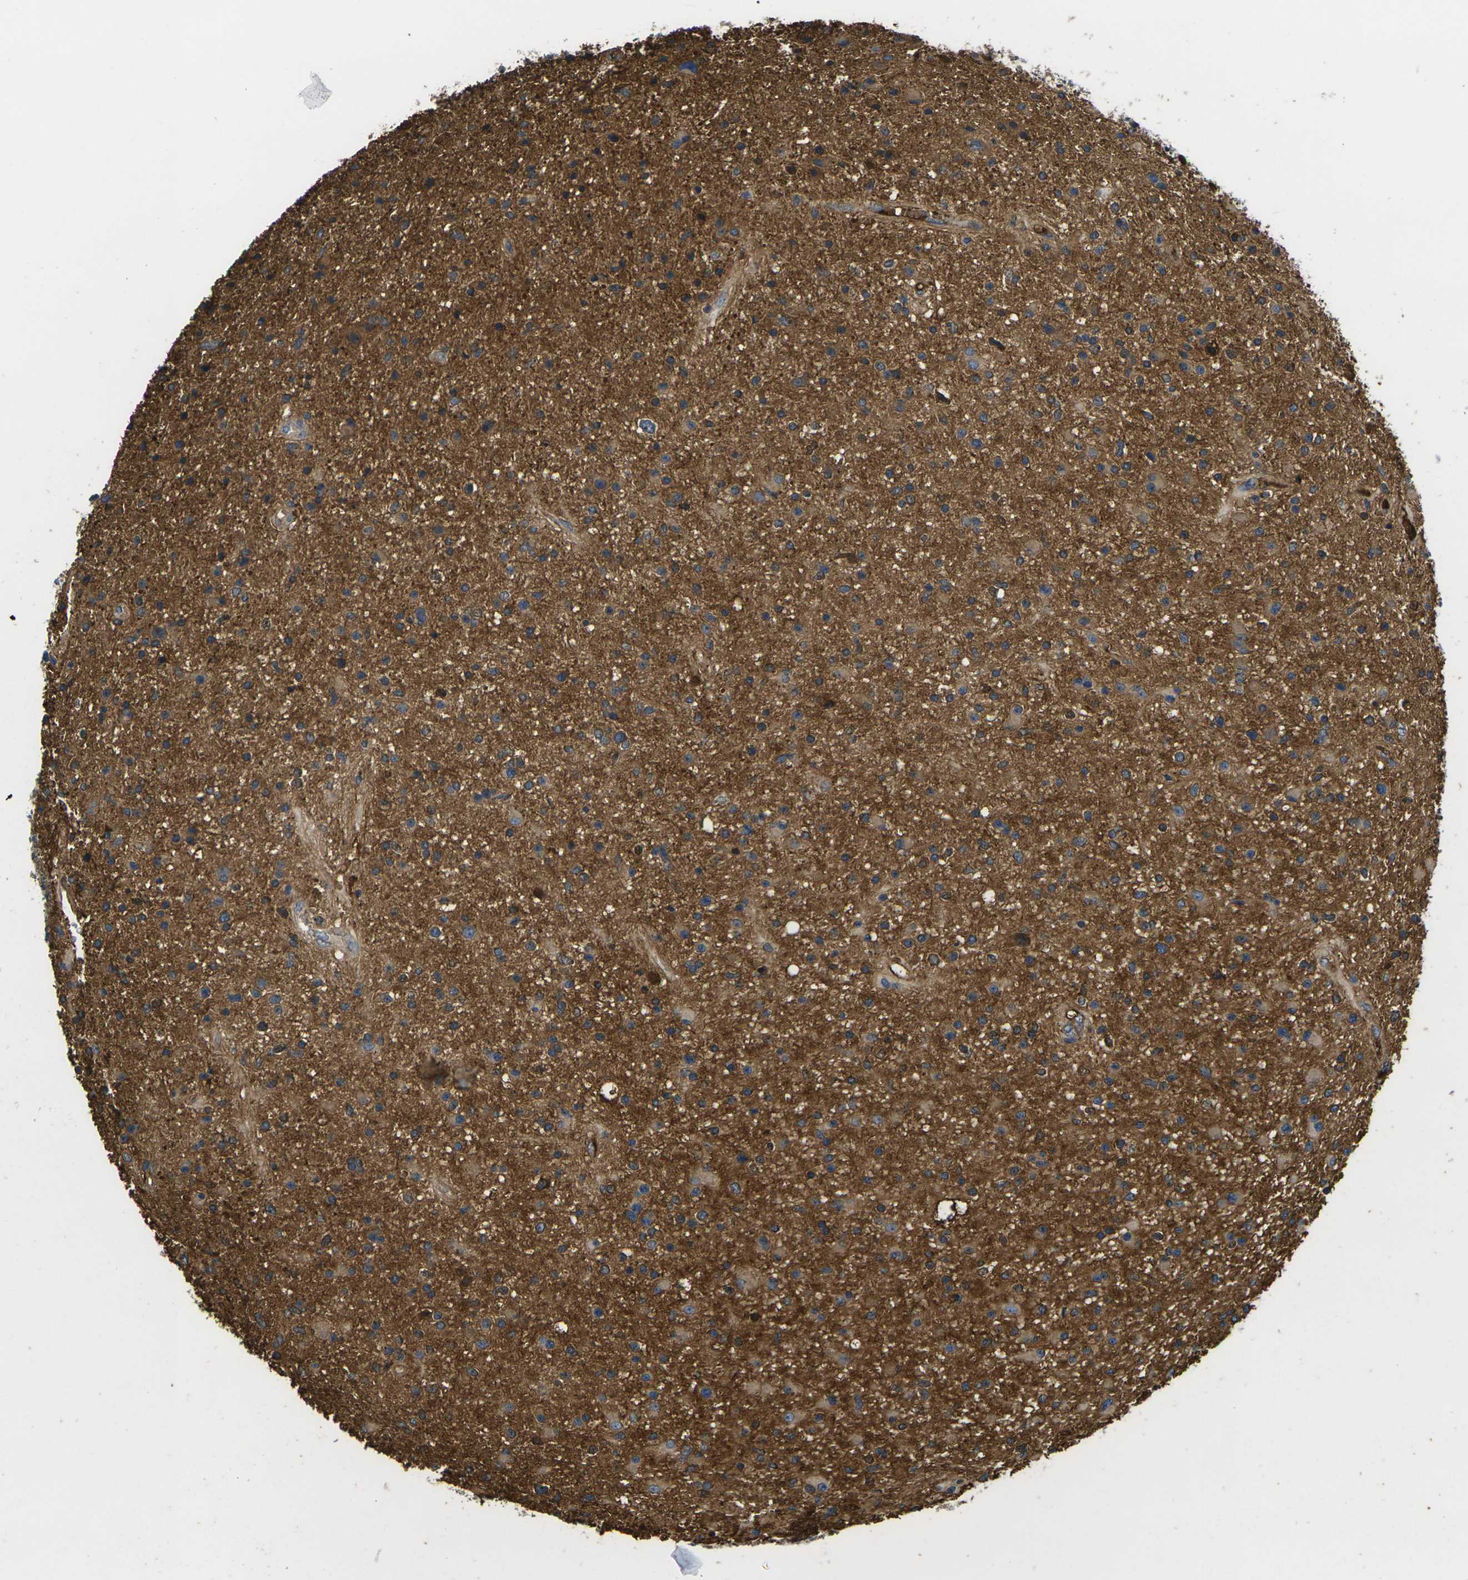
{"staining": {"intensity": "moderate", "quantity": ">75%", "location": "cytoplasmic/membranous"}, "tissue": "glioma", "cell_type": "Tumor cells", "image_type": "cancer", "snomed": [{"axis": "morphology", "description": "Glioma, malignant, High grade"}, {"axis": "topography", "description": "Brain"}], "caption": "Immunohistochemistry (IHC) micrograph of neoplastic tissue: human glioma stained using immunohistochemistry (IHC) shows medium levels of moderate protein expression localized specifically in the cytoplasmic/membranous of tumor cells, appearing as a cytoplasmic/membranous brown color.", "gene": "HSPG2", "patient": {"sex": "male", "age": 33}}